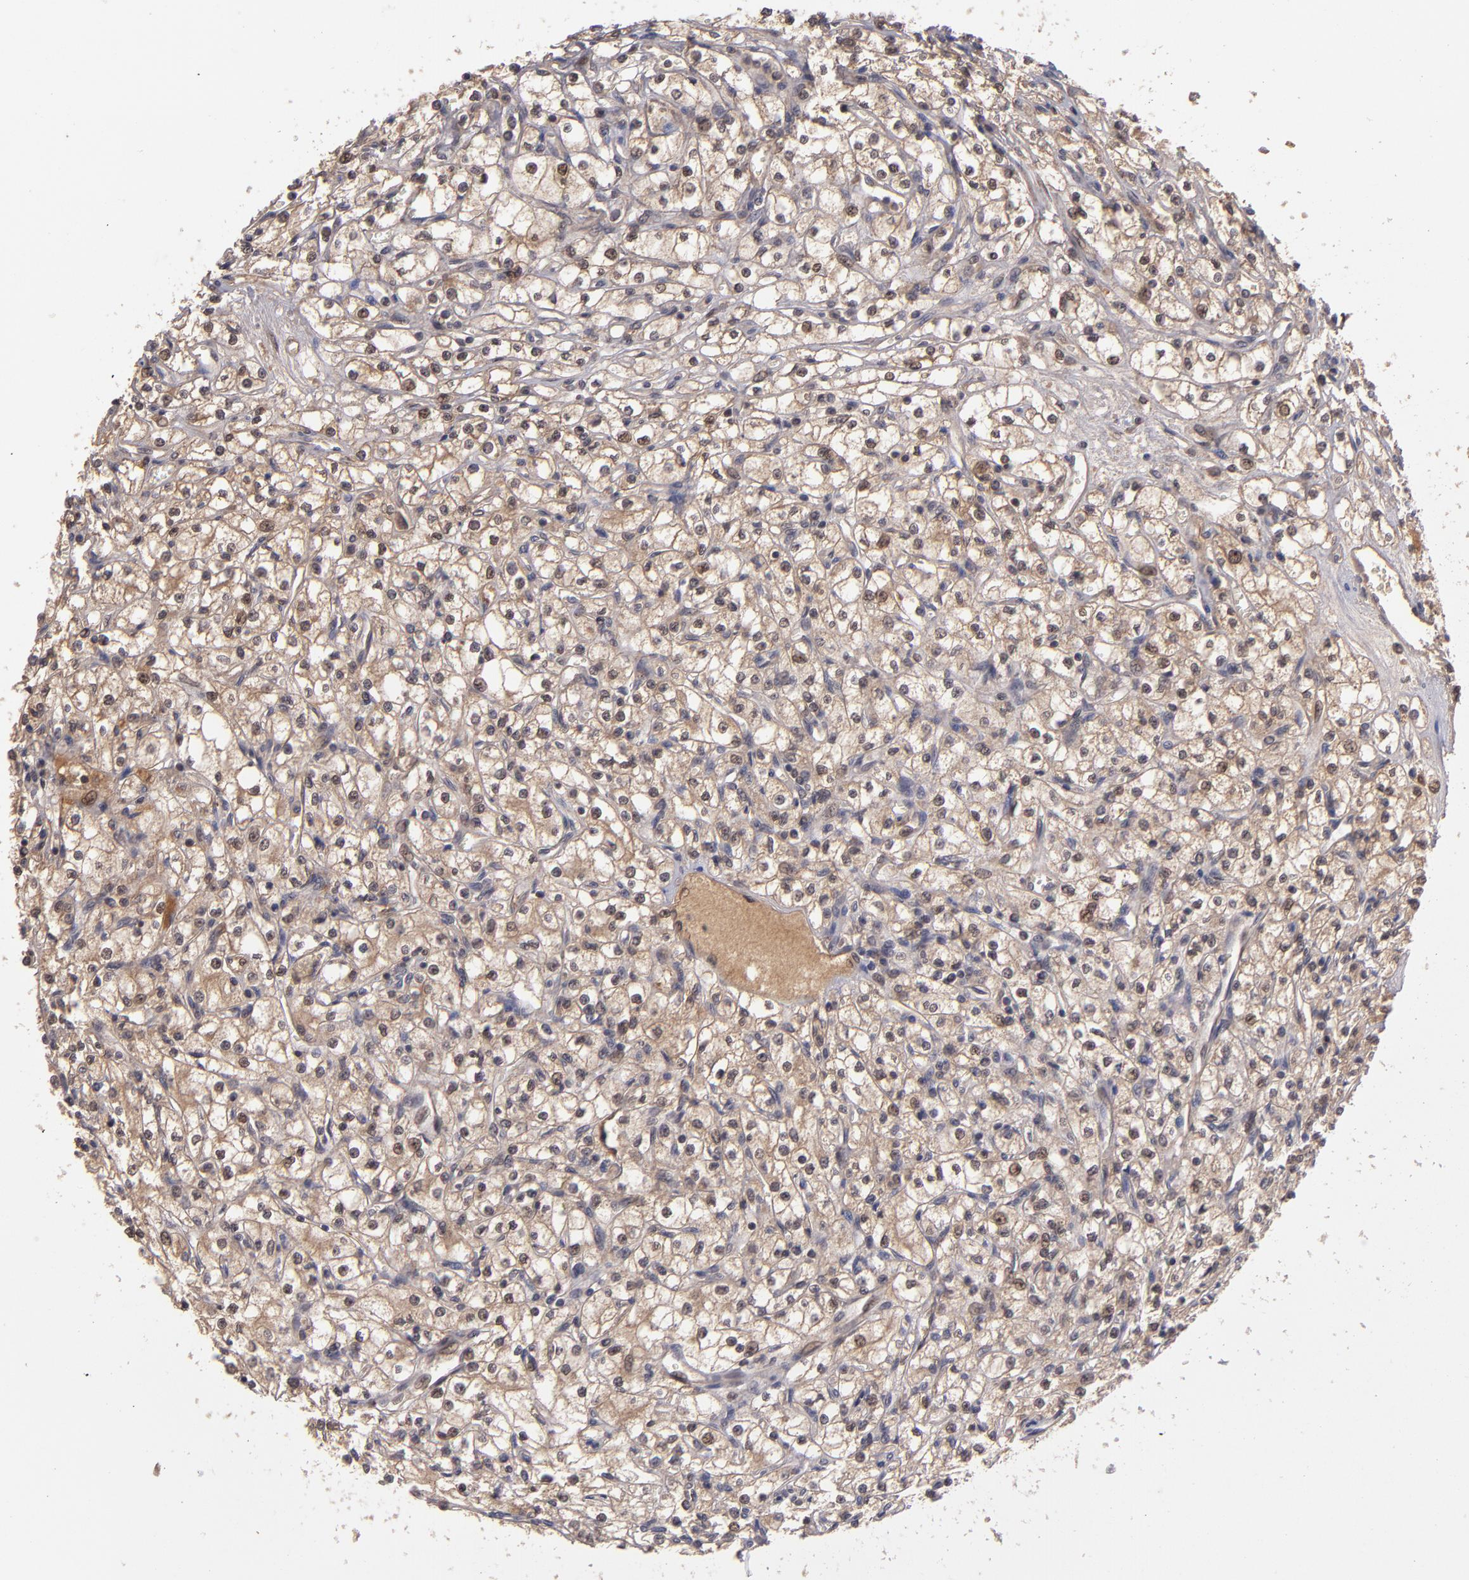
{"staining": {"intensity": "weak", "quantity": ">75%", "location": "cytoplasmic/membranous,nuclear"}, "tissue": "renal cancer", "cell_type": "Tumor cells", "image_type": "cancer", "snomed": [{"axis": "morphology", "description": "Adenocarcinoma, NOS"}, {"axis": "topography", "description": "Kidney"}], "caption": "This image exhibits IHC staining of human renal cancer, with low weak cytoplasmic/membranous and nuclear expression in about >75% of tumor cells.", "gene": "ABHD12B", "patient": {"sex": "male", "age": 61}}